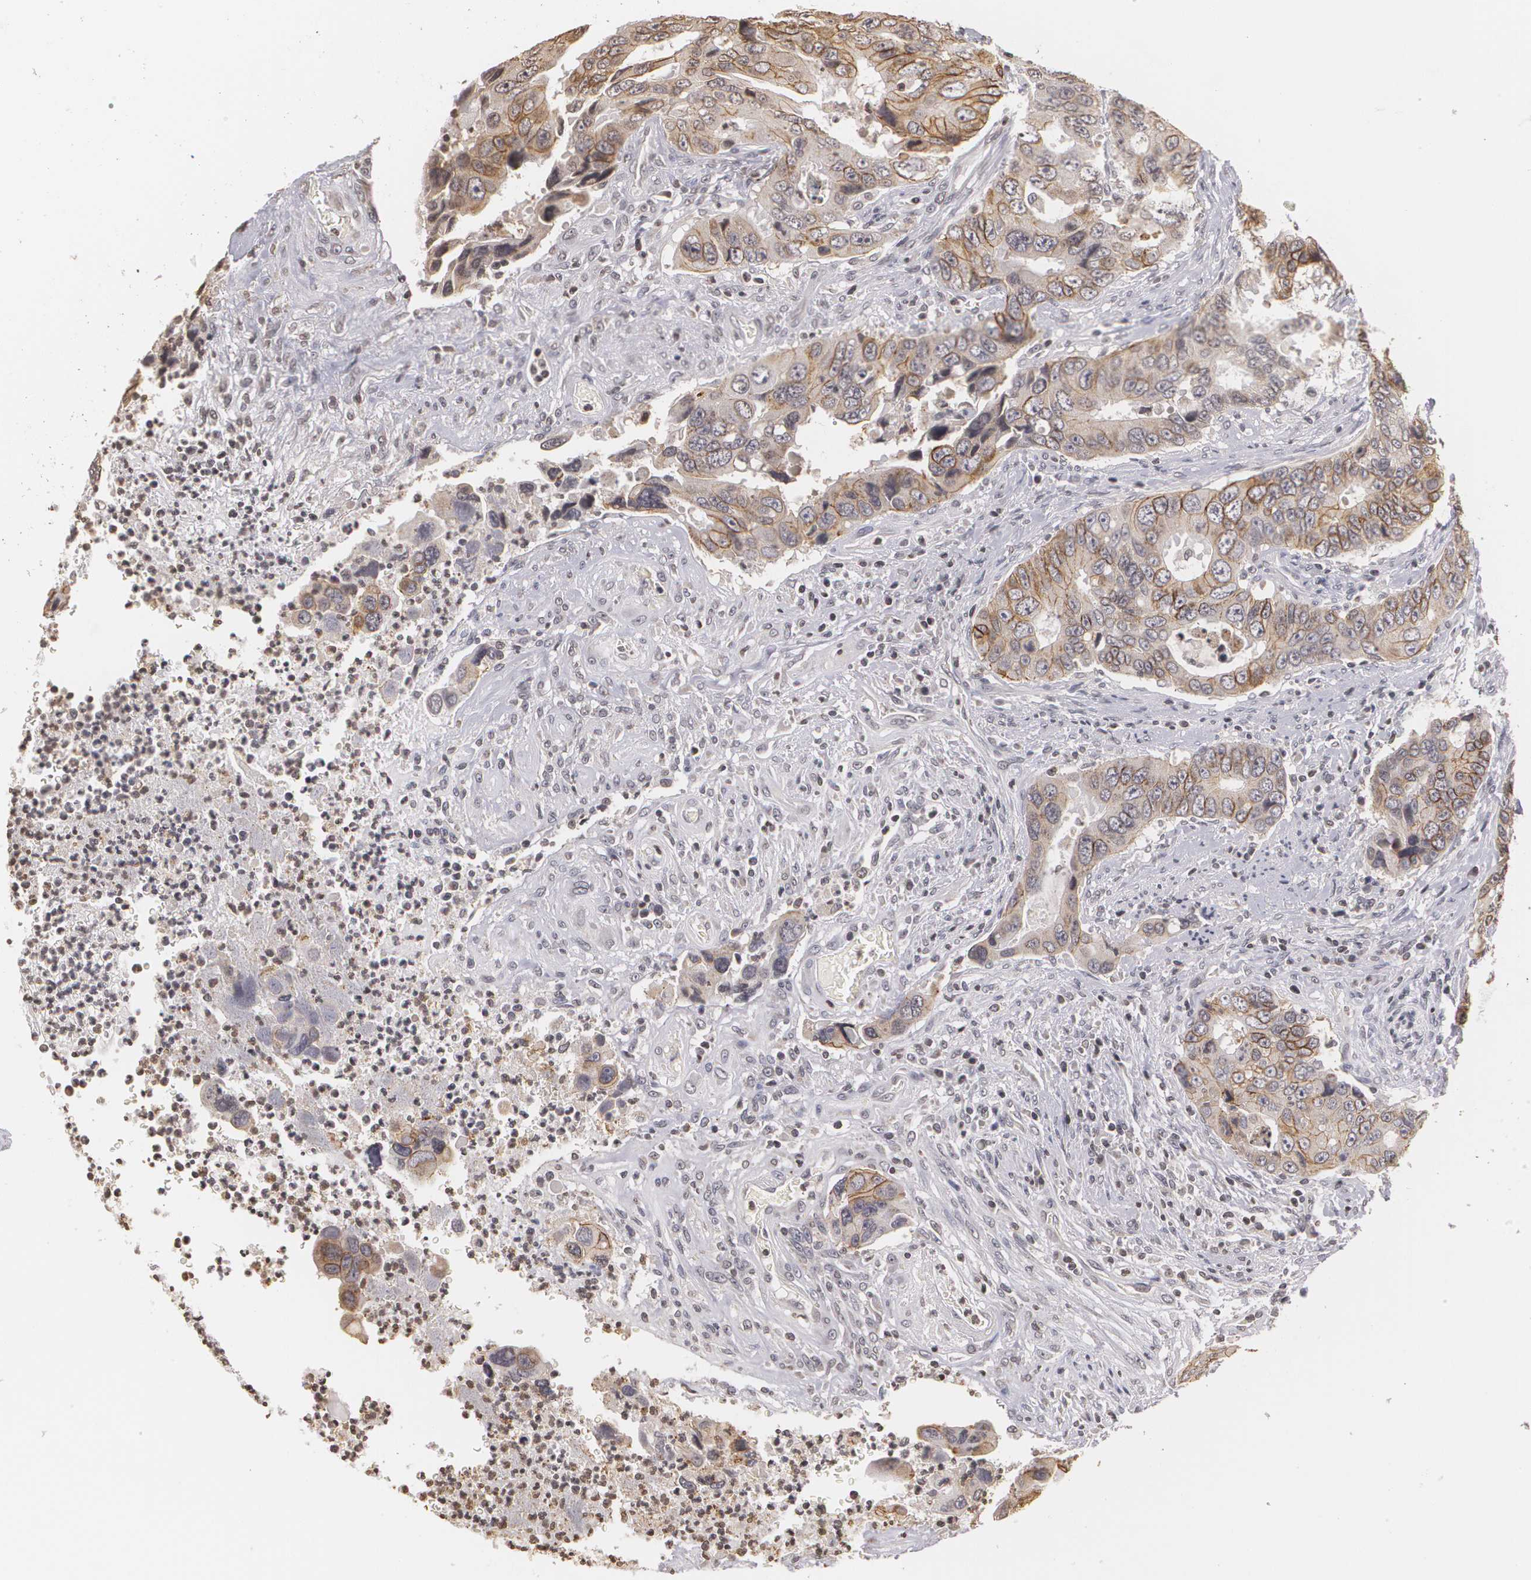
{"staining": {"intensity": "moderate", "quantity": "25%-75%", "location": "cytoplasmic/membranous"}, "tissue": "colorectal cancer", "cell_type": "Tumor cells", "image_type": "cancer", "snomed": [{"axis": "morphology", "description": "Adenocarcinoma, NOS"}, {"axis": "topography", "description": "Rectum"}], "caption": "Tumor cells exhibit moderate cytoplasmic/membranous staining in about 25%-75% of cells in colorectal cancer (adenocarcinoma).", "gene": "THRB", "patient": {"sex": "female", "age": 67}}